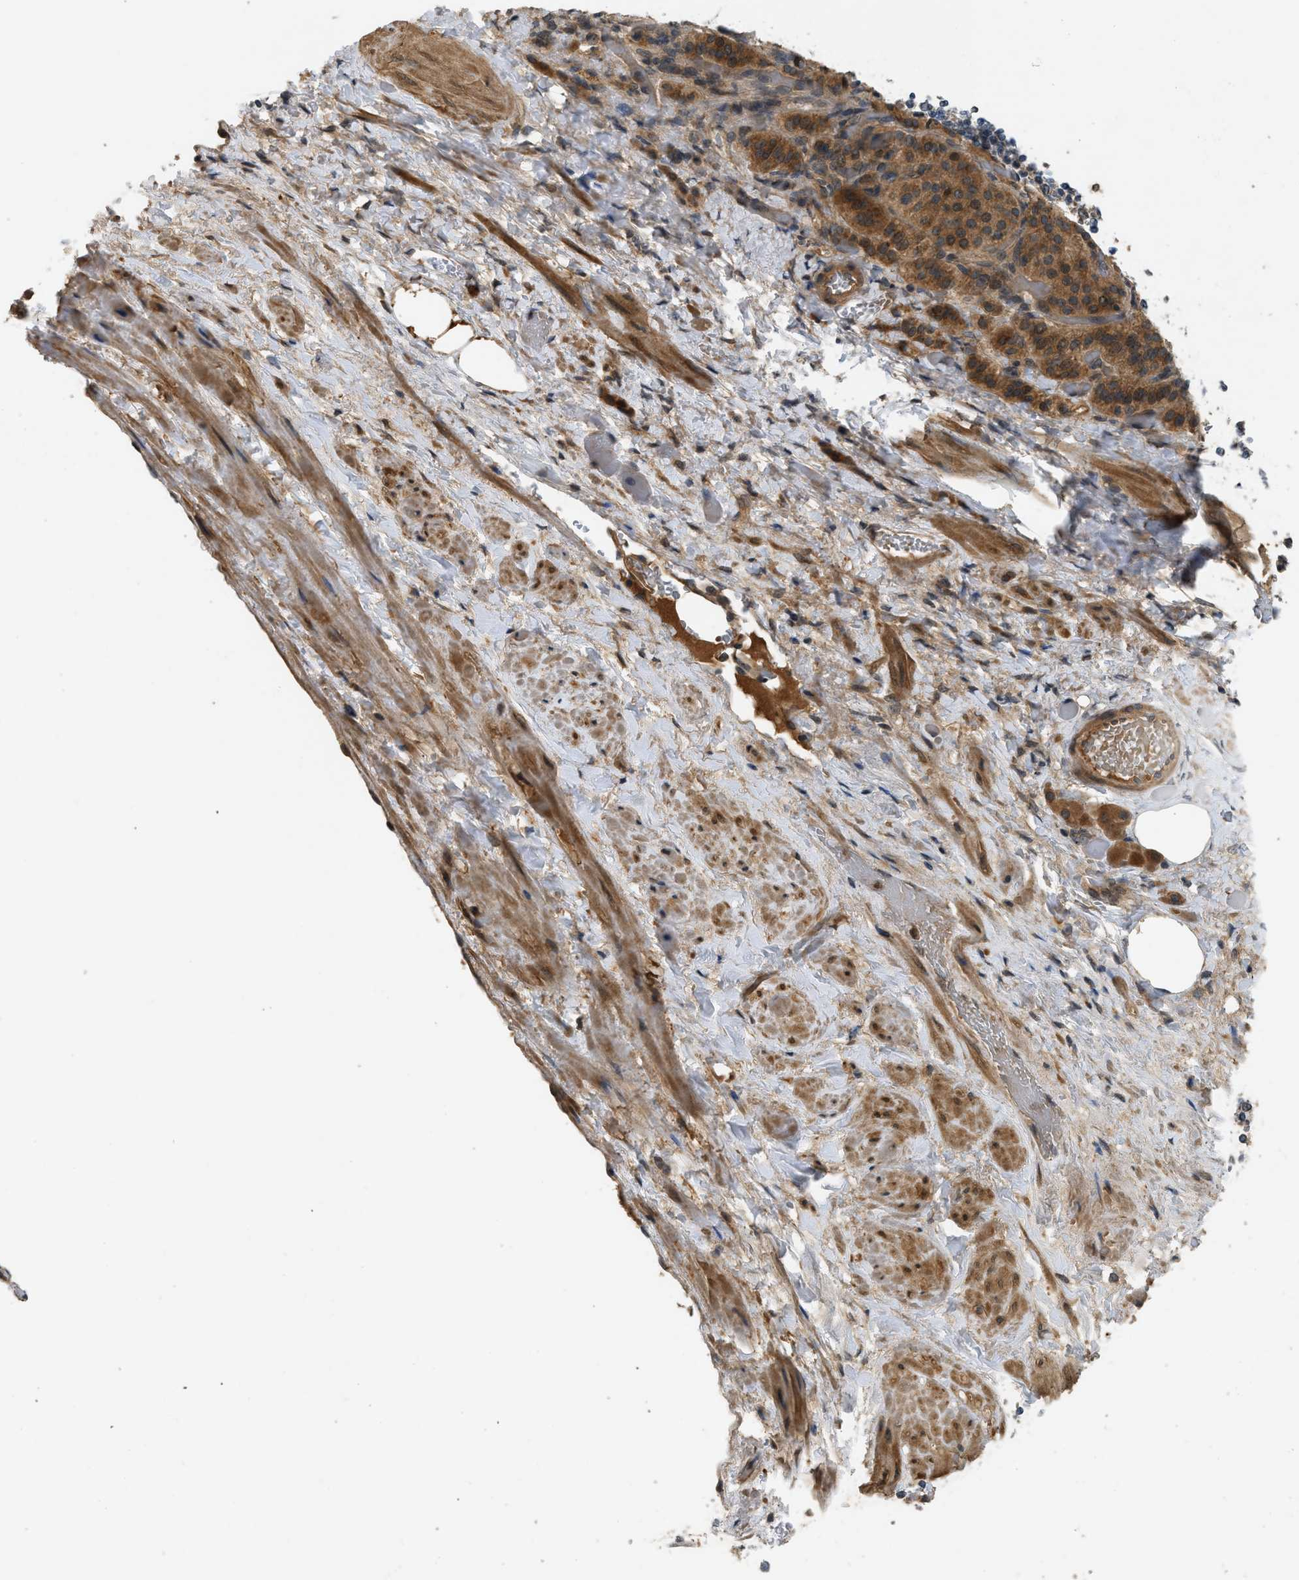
{"staining": {"intensity": "moderate", "quantity": ">75%", "location": "cytoplasmic/membranous"}, "tissue": "adrenal gland", "cell_type": "Glandular cells", "image_type": "normal", "snomed": [{"axis": "morphology", "description": "Normal tissue, NOS"}, {"axis": "topography", "description": "Adrenal gland"}], "caption": "This image reveals normal adrenal gland stained with immunohistochemistry to label a protein in brown. The cytoplasmic/membranous of glandular cells show moderate positivity for the protein. Nuclei are counter-stained blue.", "gene": "ADCY8", "patient": {"sex": "female", "age": 59}}